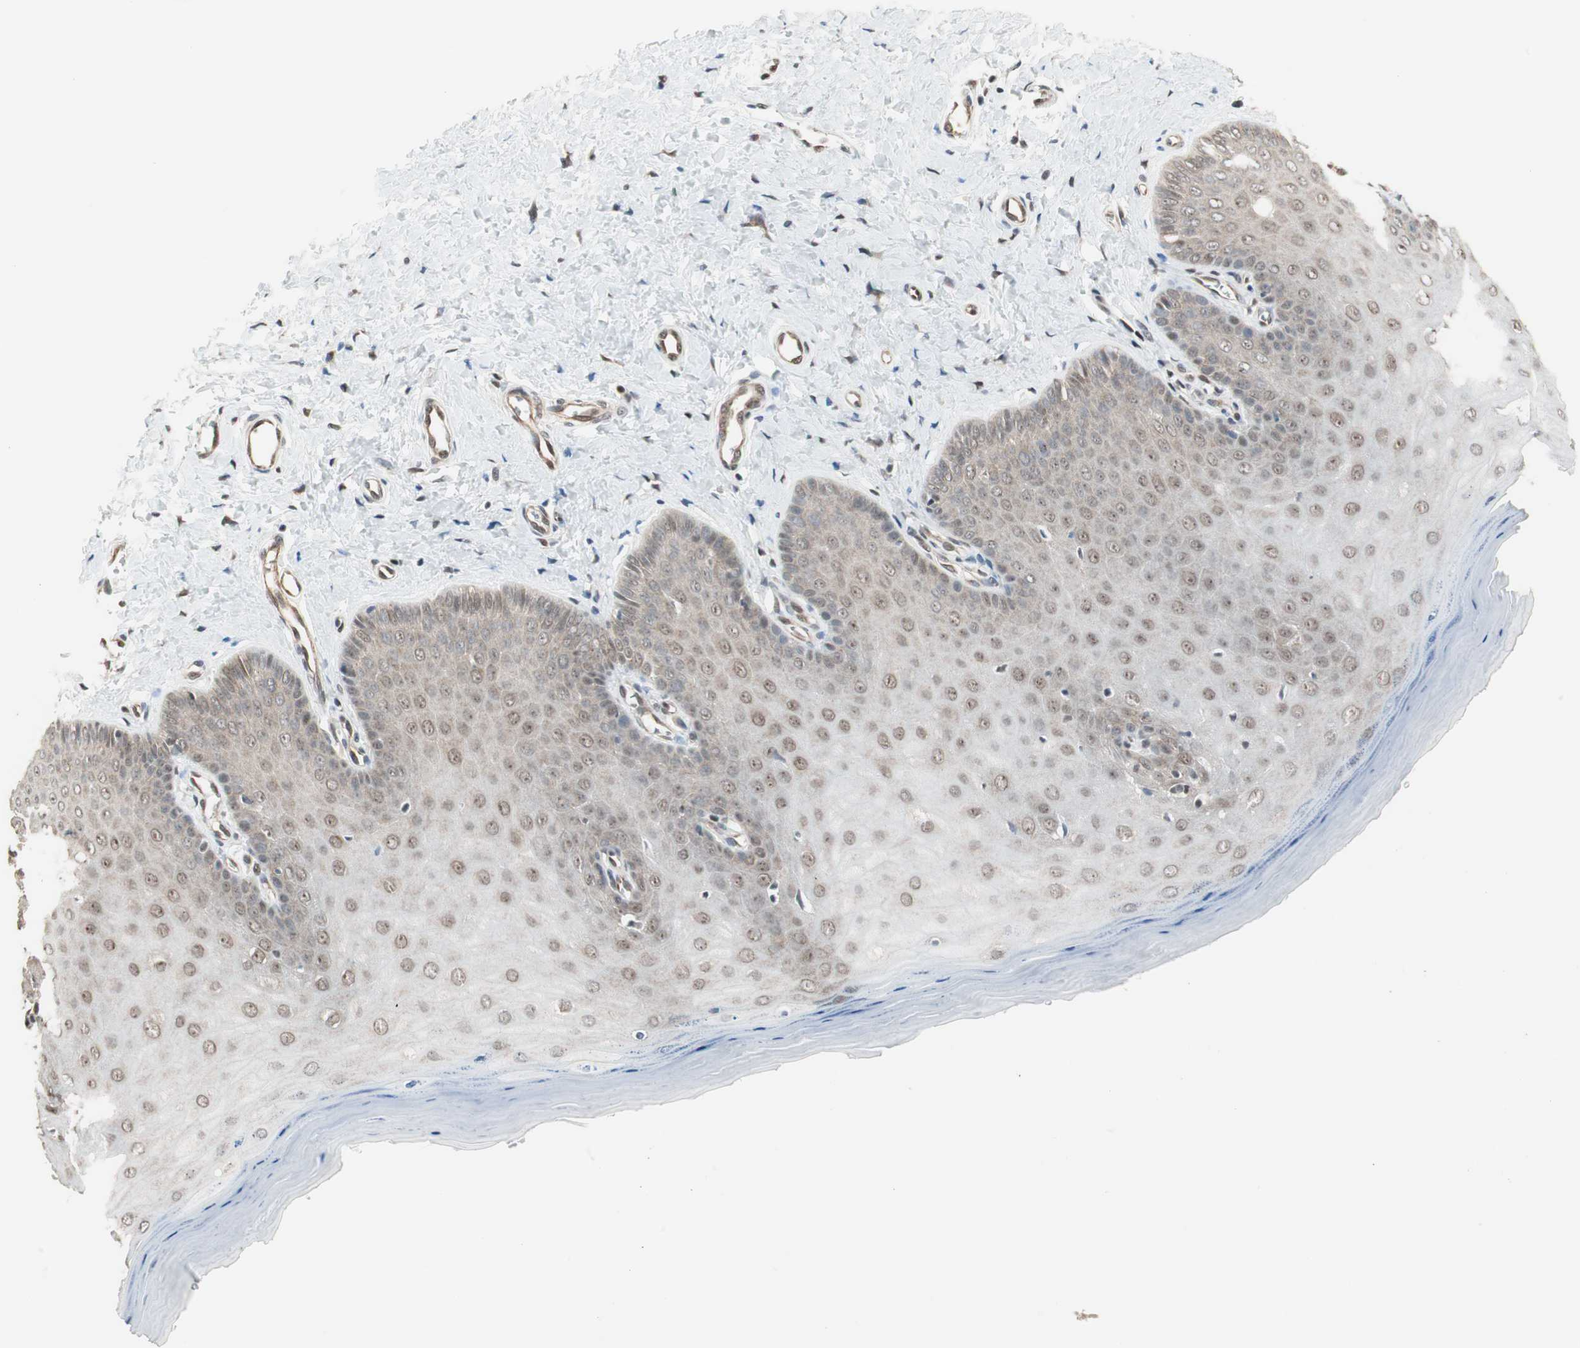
{"staining": {"intensity": "weak", "quantity": ">75%", "location": "cytoplasmic/membranous,nuclear"}, "tissue": "cervix", "cell_type": "Squamous epithelial cells", "image_type": "normal", "snomed": [{"axis": "morphology", "description": "Normal tissue, NOS"}, {"axis": "topography", "description": "Cervix"}], "caption": "Cervix stained with a brown dye displays weak cytoplasmic/membranous,nuclear positive positivity in about >75% of squamous epithelial cells.", "gene": "ZBTB17", "patient": {"sex": "female", "age": 55}}